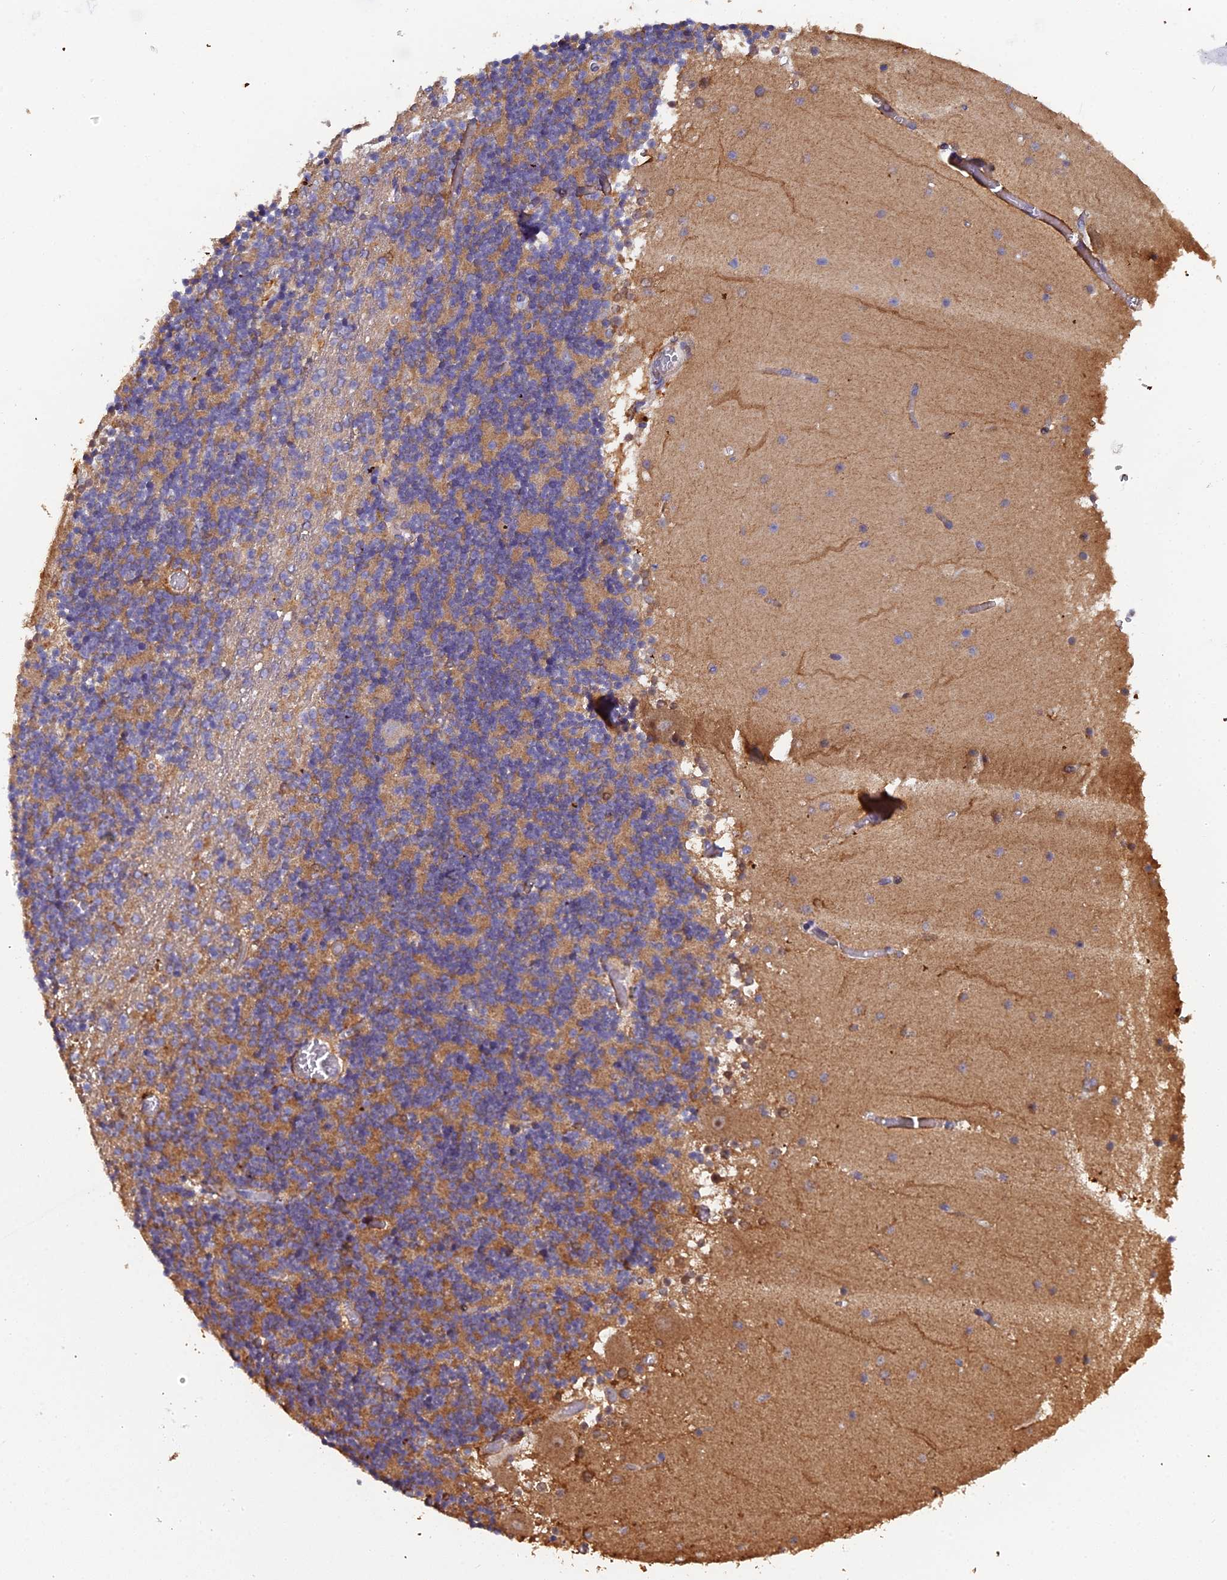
{"staining": {"intensity": "moderate", "quantity": "25%-75%", "location": "cytoplasmic/membranous"}, "tissue": "cerebellum", "cell_type": "Cells in granular layer", "image_type": "normal", "snomed": [{"axis": "morphology", "description": "Normal tissue, NOS"}, {"axis": "topography", "description": "Cerebellum"}], "caption": "Cerebellum stained for a protein reveals moderate cytoplasmic/membranous positivity in cells in granular layer. The staining was performed using DAB to visualize the protein expression in brown, while the nuclei were stained in blue with hematoxylin (Magnification: 20x).", "gene": "RAB28", "patient": {"sex": "female", "age": 28}}